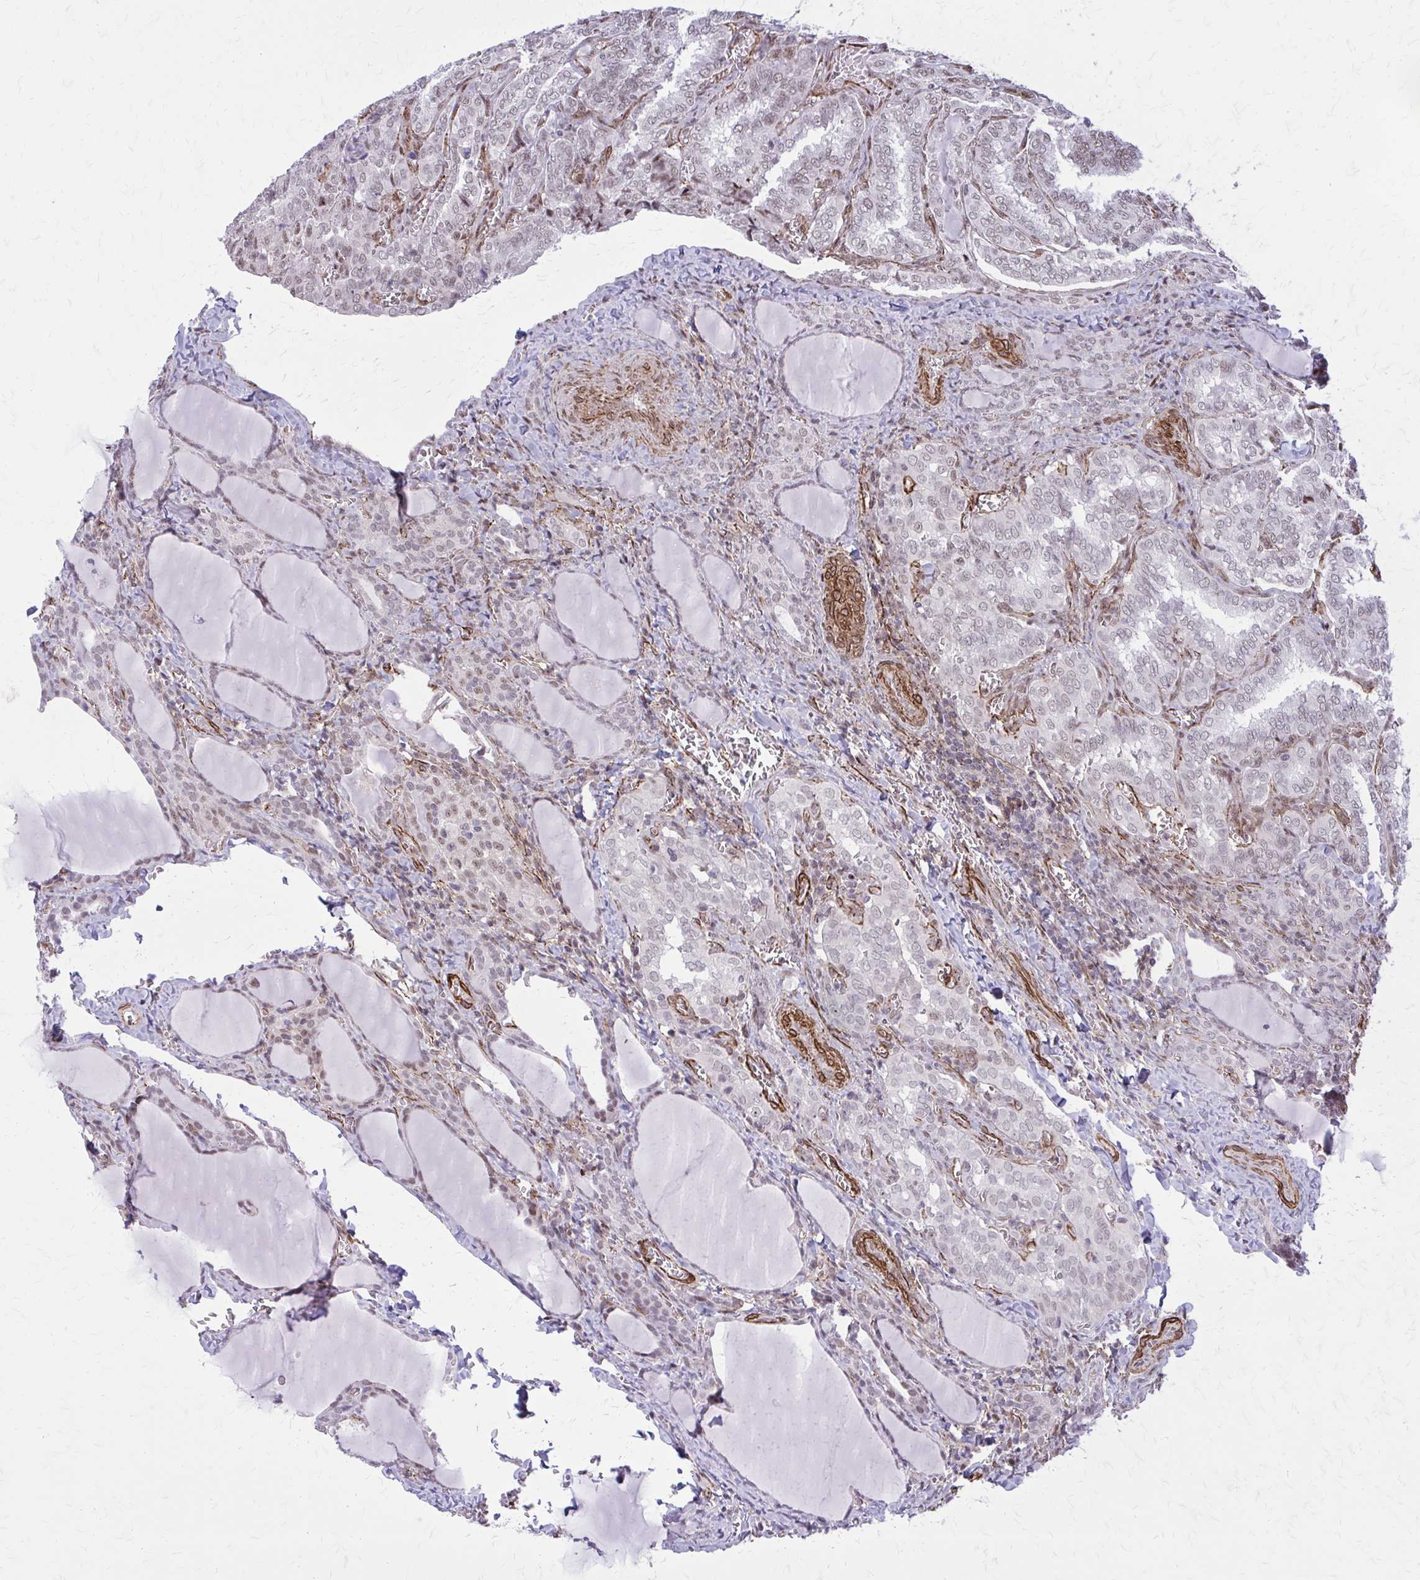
{"staining": {"intensity": "weak", "quantity": "25%-75%", "location": "nuclear"}, "tissue": "thyroid cancer", "cell_type": "Tumor cells", "image_type": "cancer", "snomed": [{"axis": "morphology", "description": "Papillary adenocarcinoma, NOS"}, {"axis": "topography", "description": "Thyroid gland"}], "caption": "High-magnification brightfield microscopy of thyroid cancer (papillary adenocarcinoma) stained with DAB (3,3'-diaminobenzidine) (brown) and counterstained with hematoxylin (blue). tumor cells exhibit weak nuclear positivity is seen in approximately25%-75% of cells. The protein is shown in brown color, while the nuclei are stained blue.", "gene": "NRBF2", "patient": {"sex": "female", "age": 30}}